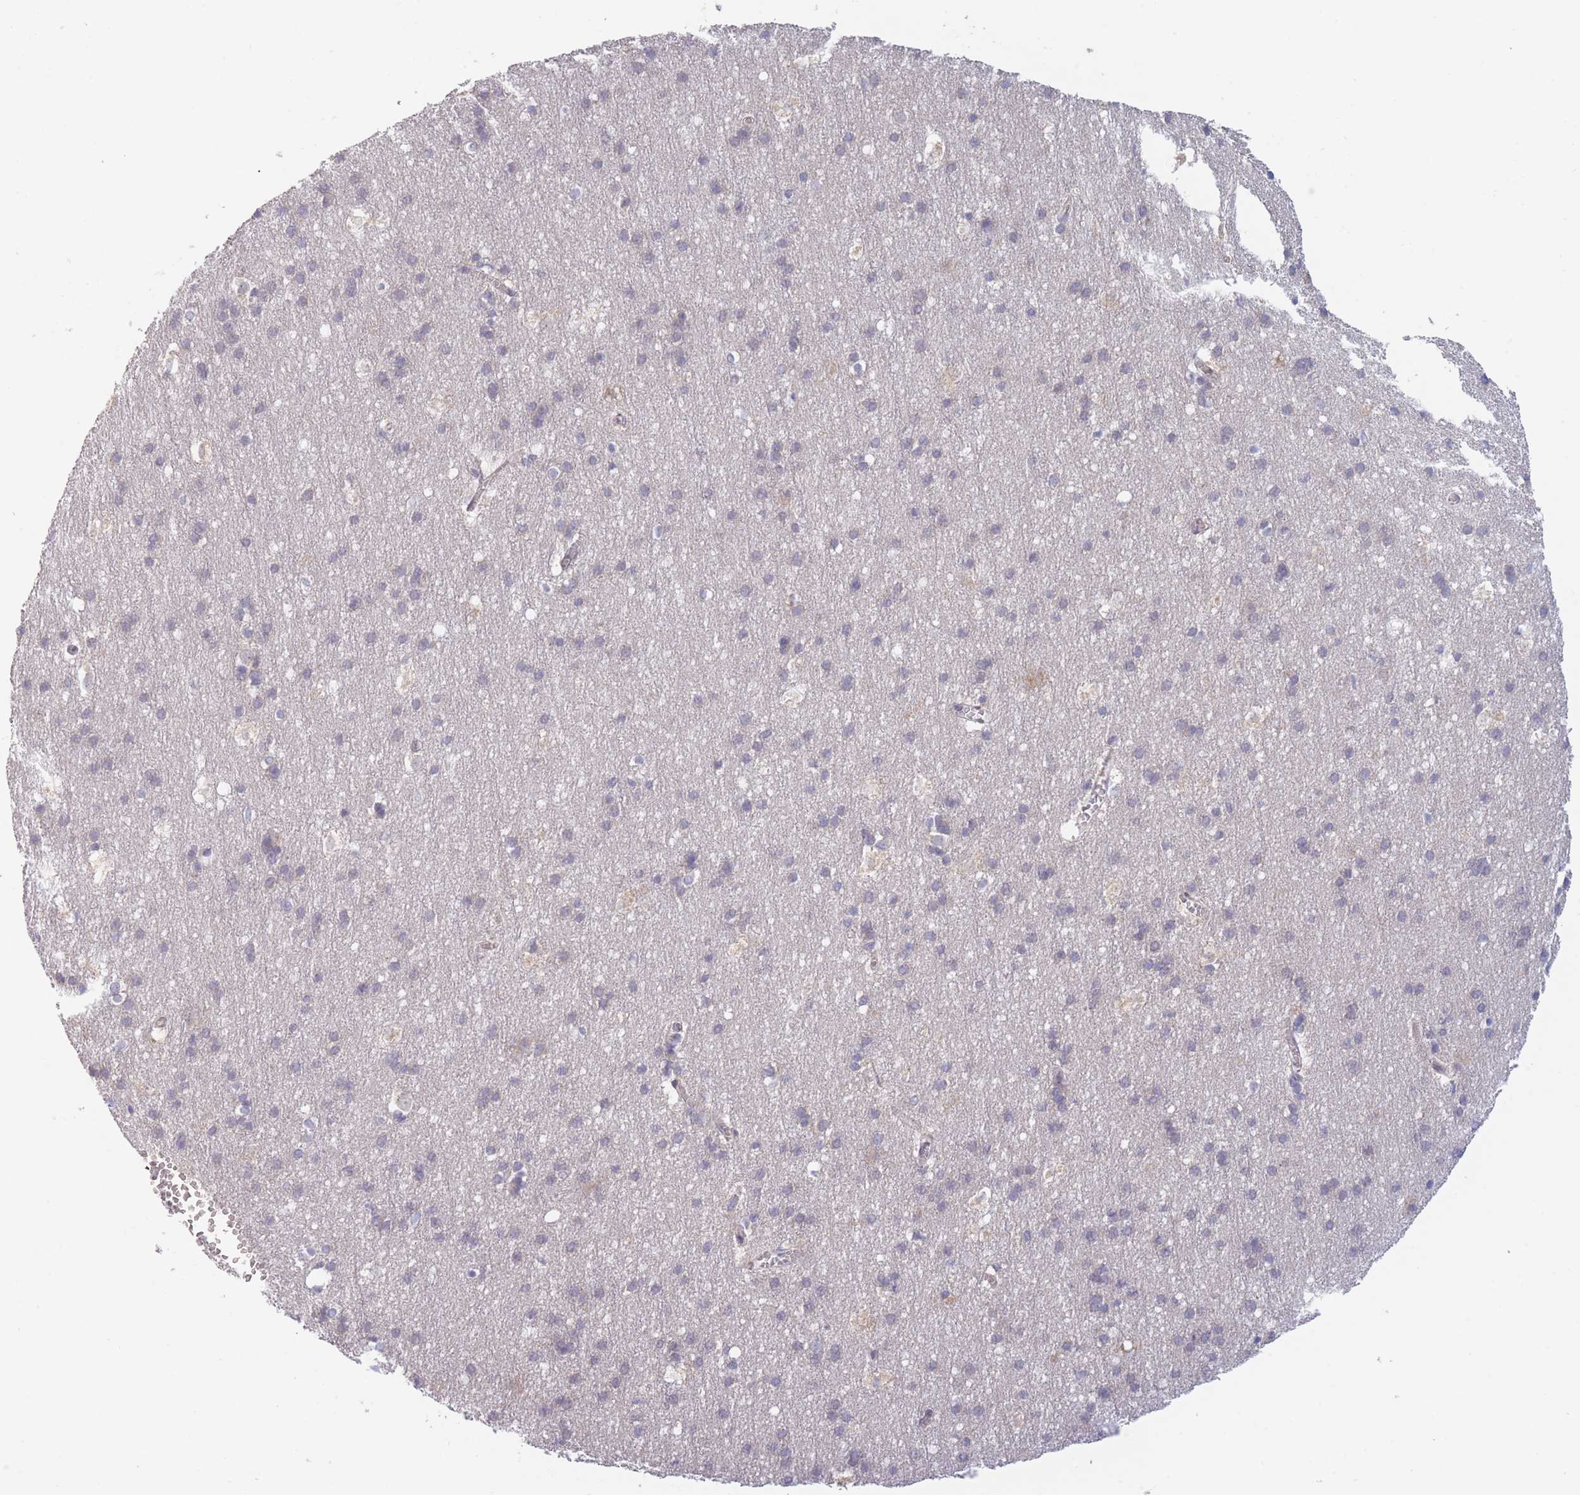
{"staining": {"intensity": "negative", "quantity": "none", "location": "none"}, "tissue": "cerebral cortex", "cell_type": "Endothelial cells", "image_type": "normal", "snomed": [{"axis": "morphology", "description": "Normal tissue, NOS"}, {"axis": "topography", "description": "Cerebral cortex"}], "caption": "Image shows no significant protein expression in endothelial cells of unremarkable cerebral cortex. (DAB IHC, high magnification).", "gene": "FAM227B", "patient": {"sex": "male", "age": 54}}